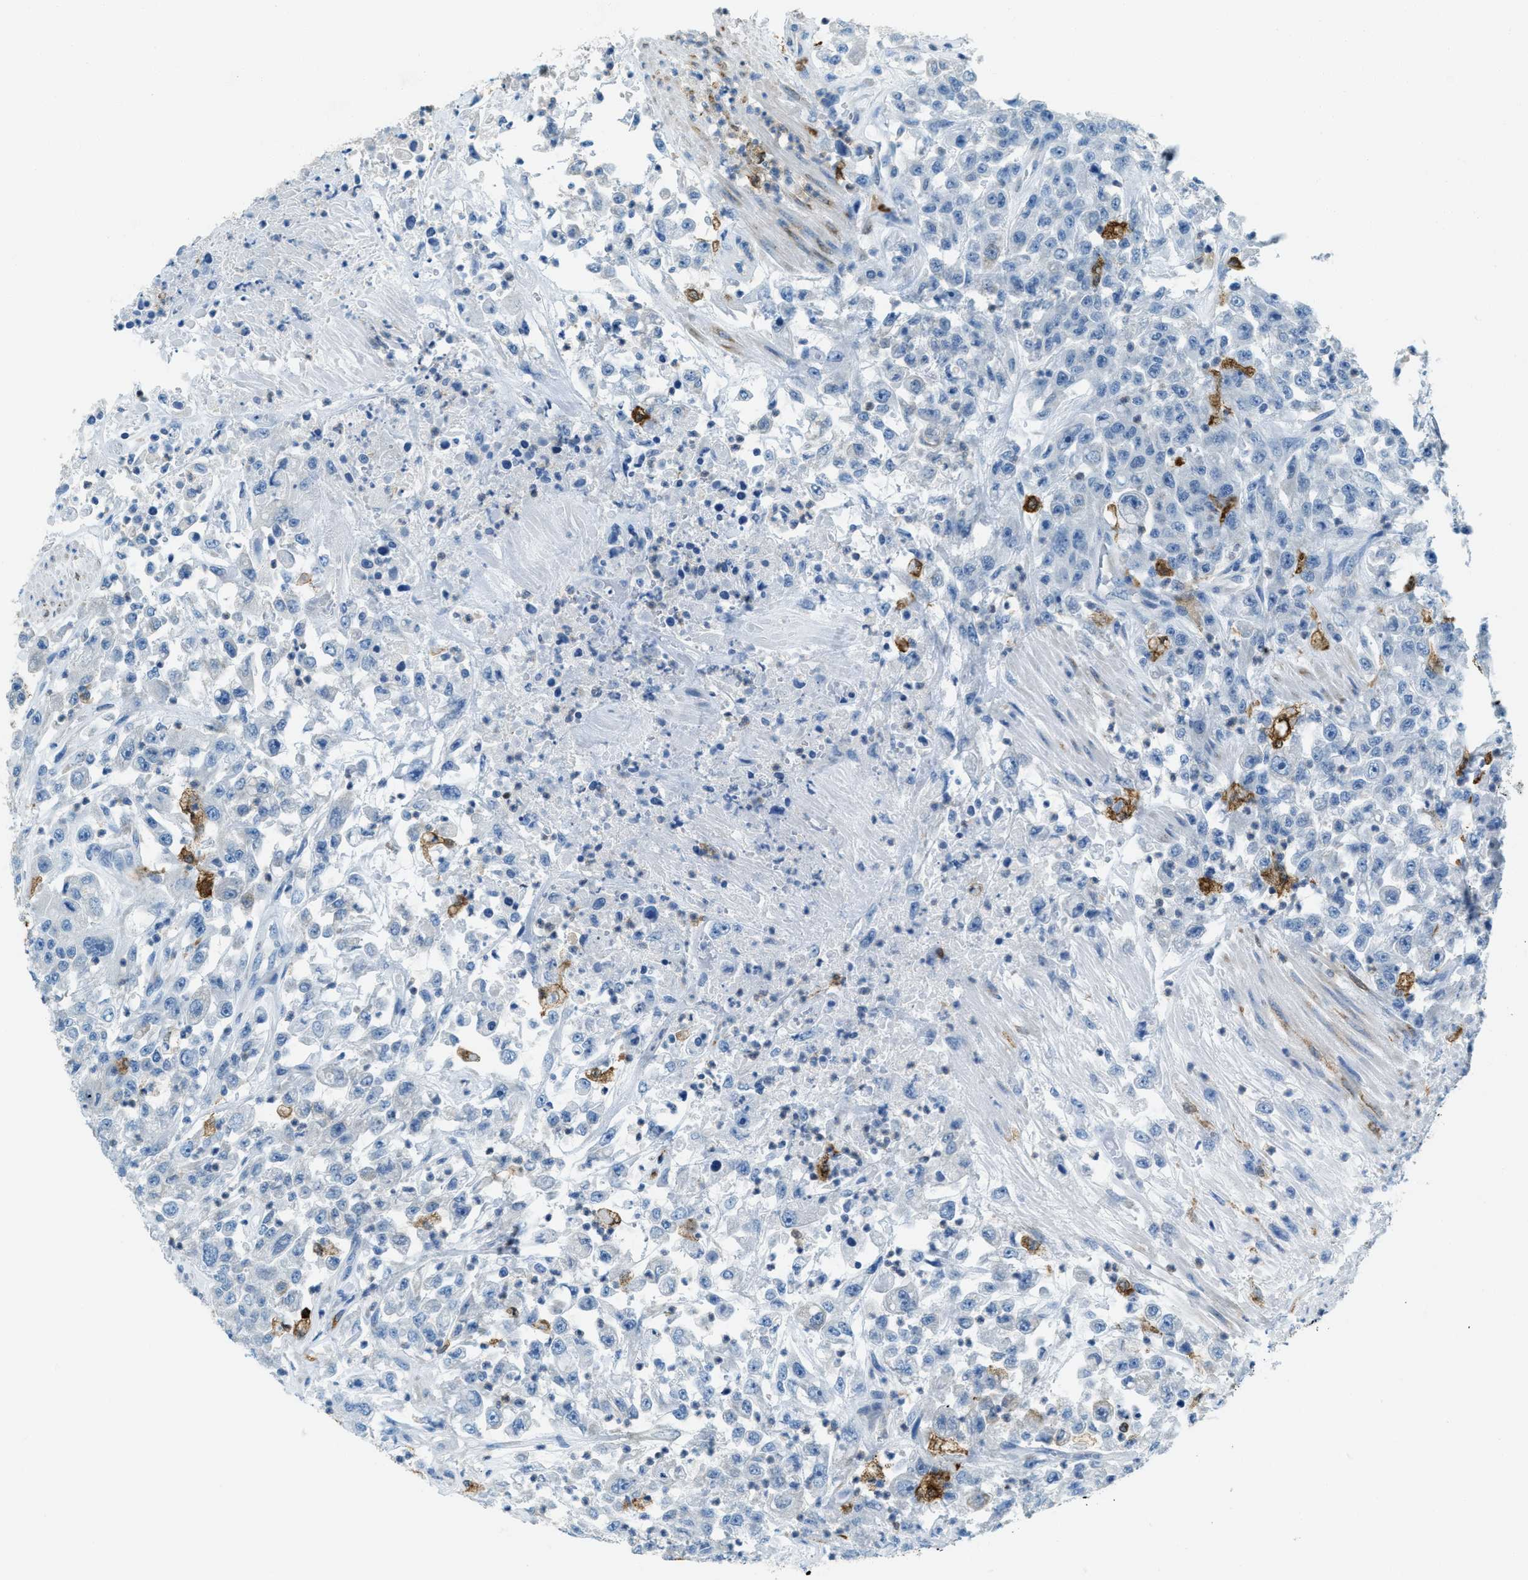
{"staining": {"intensity": "negative", "quantity": "none", "location": "none"}, "tissue": "urothelial cancer", "cell_type": "Tumor cells", "image_type": "cancer", "snomed": [{"axis": "morphology", "description": "Urothelial carcinoma, High grade"}, {"axis": "topography", "description": "Urinary bladder"}], "caption": "A histopathology image of human urothelial cancer is negative for staining in tumor cells.", "gene": "MATCAP2", "patient": {"sex": "male", "age": 46}}